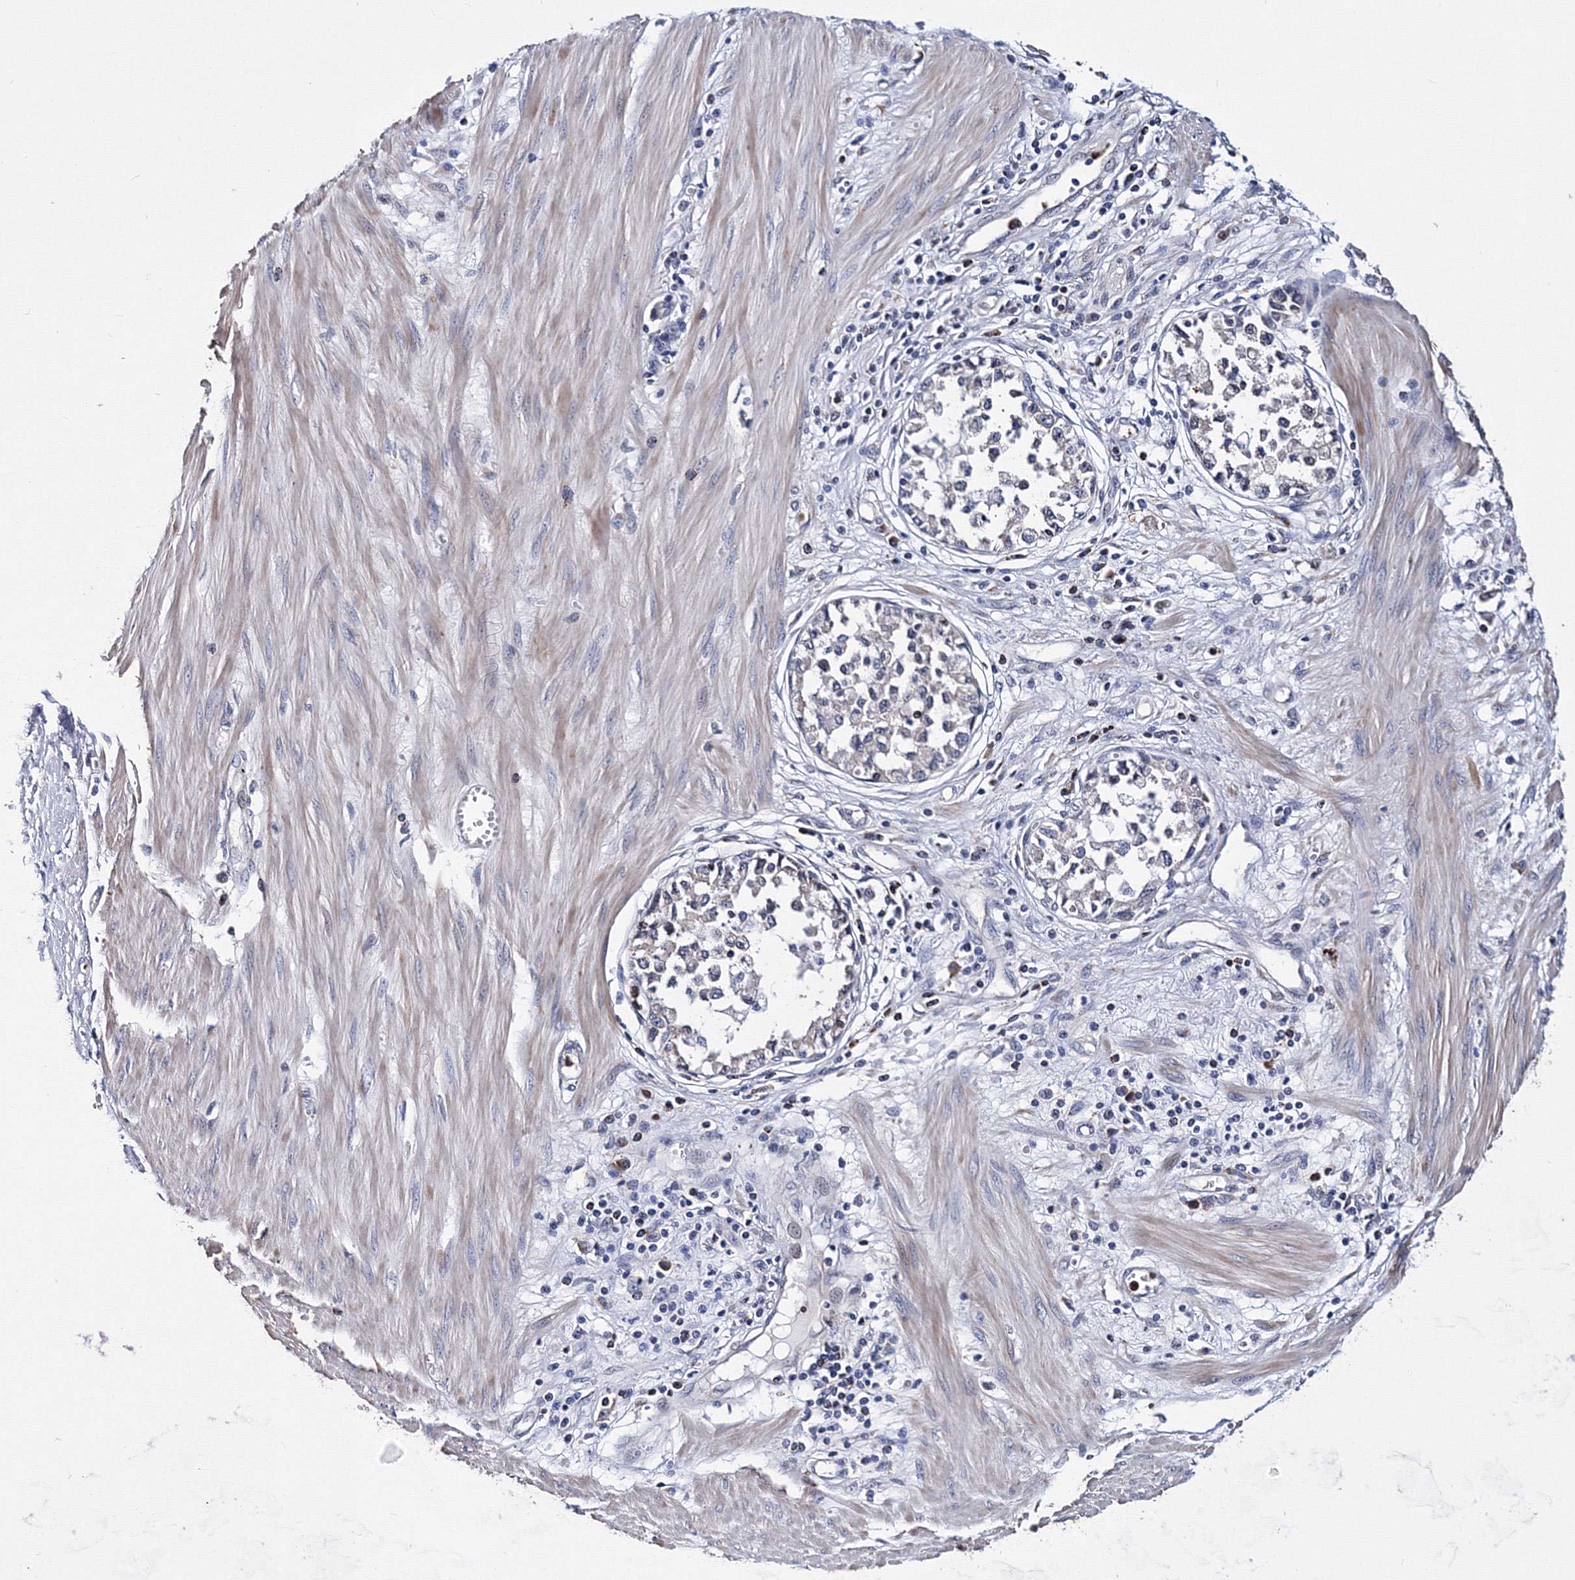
{"staining": {"intensity": "negative", "quantity": "none", "location": "none"}, "tissue": "stomach cancer", "cell_type": "Tumor cells", "image_type": "cancer", "snomed": [{"axis": "morphology", "description": "Adenocarcinoma, NOS"}, {"axis": "topography", "description": "Stomach"}], "caption": "Immunohistochemistry histopathology image of stomach adenocarcinoma stained for a protein (brown), which exhibits no positivity in tumor cells.", "gene": "PHYKPL", "patient": {"sex": "female", "age": 76}}